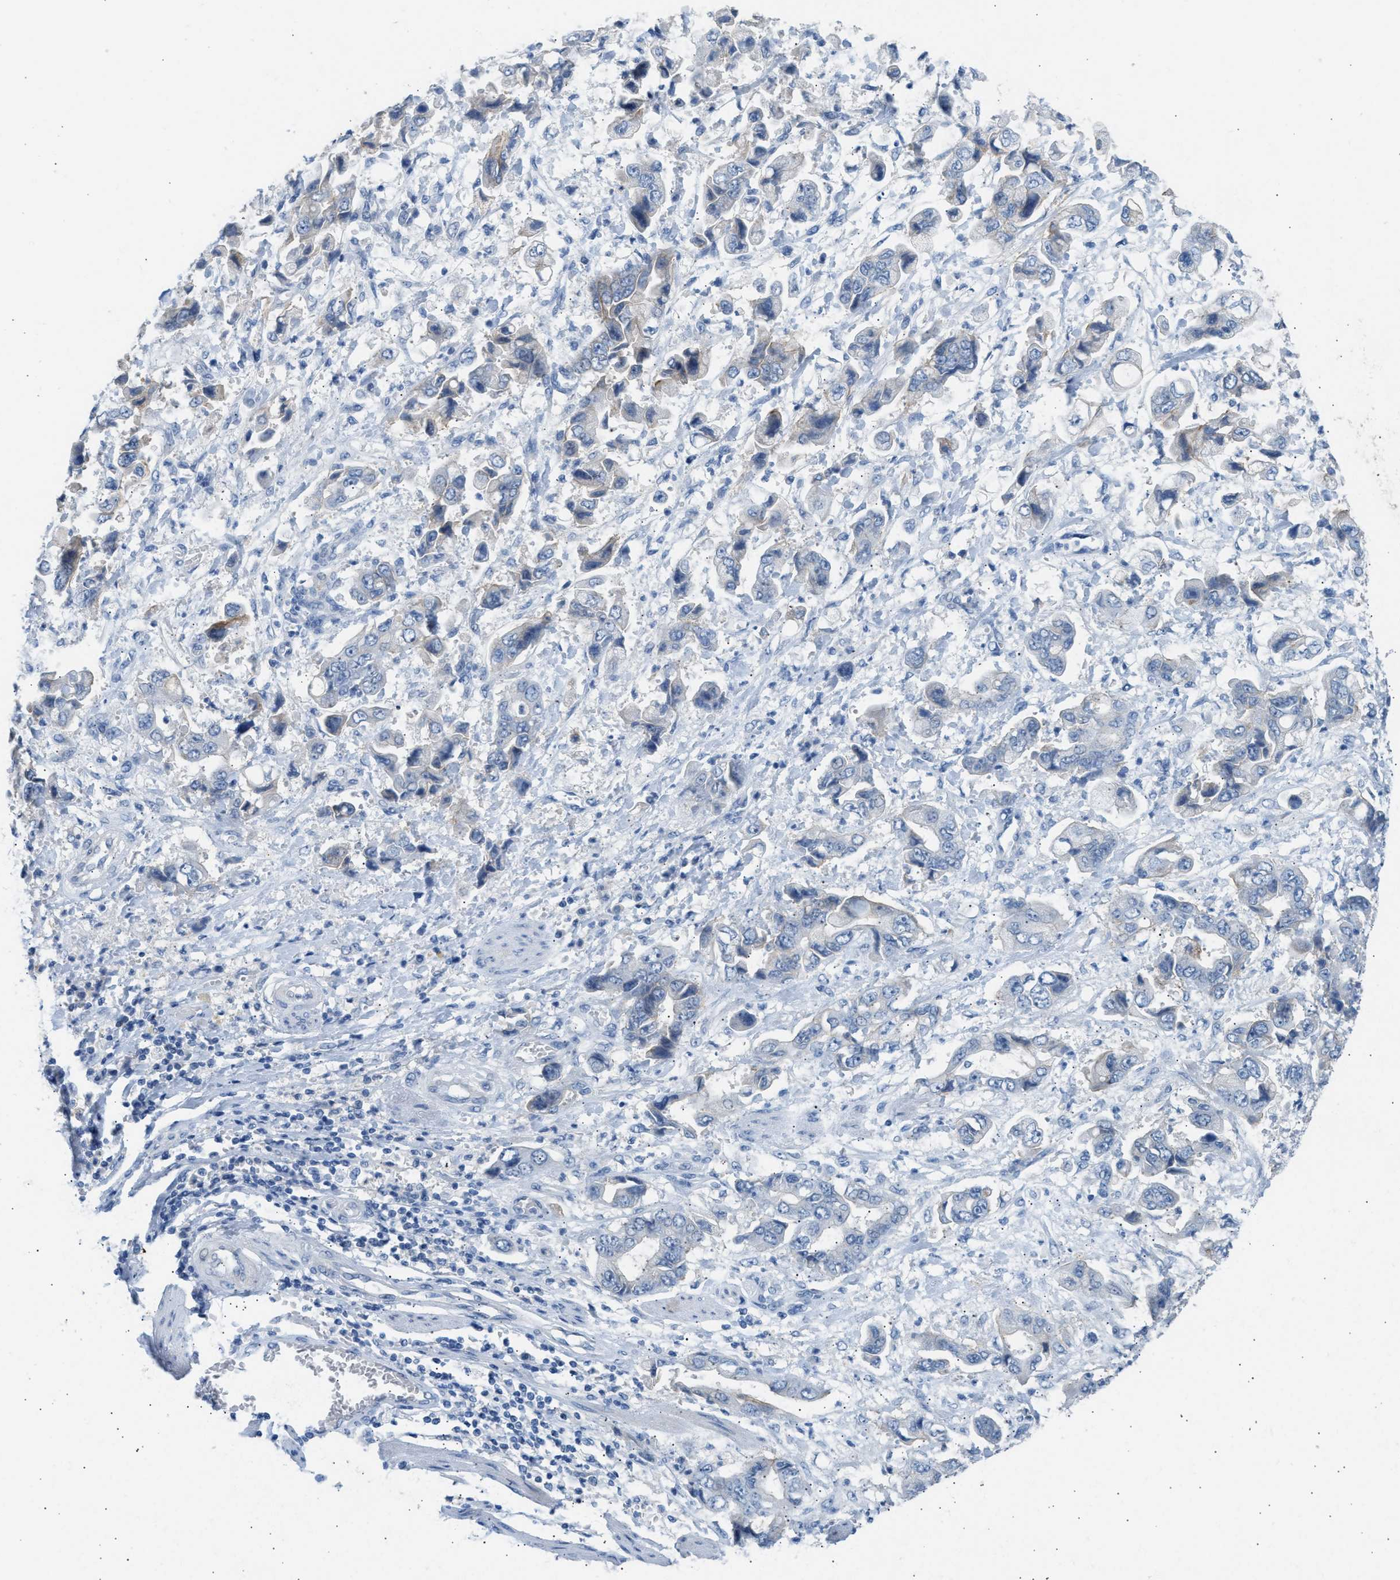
{"staining": {"intensity": "negative", "quantity": "none", "location": "none"}, "tissue": "stomach cancer", "cell_type": "Tumor cells", "image_type": "cancer", "snomed": [{"axis": "morphology", "description": "Normal tissue, NOS"}, {"axis": "morphology", "description": "Adenocarcinoma, NOS"}, {"axis": "topography", "description": "Stomach"}], "caption": "Stomach adenocarcinoma stained for a protein using immunohistochemistry displays no staining tumor cells.", "gene": "ERBB2", "patient": {"sex": "male", "age": 62}}